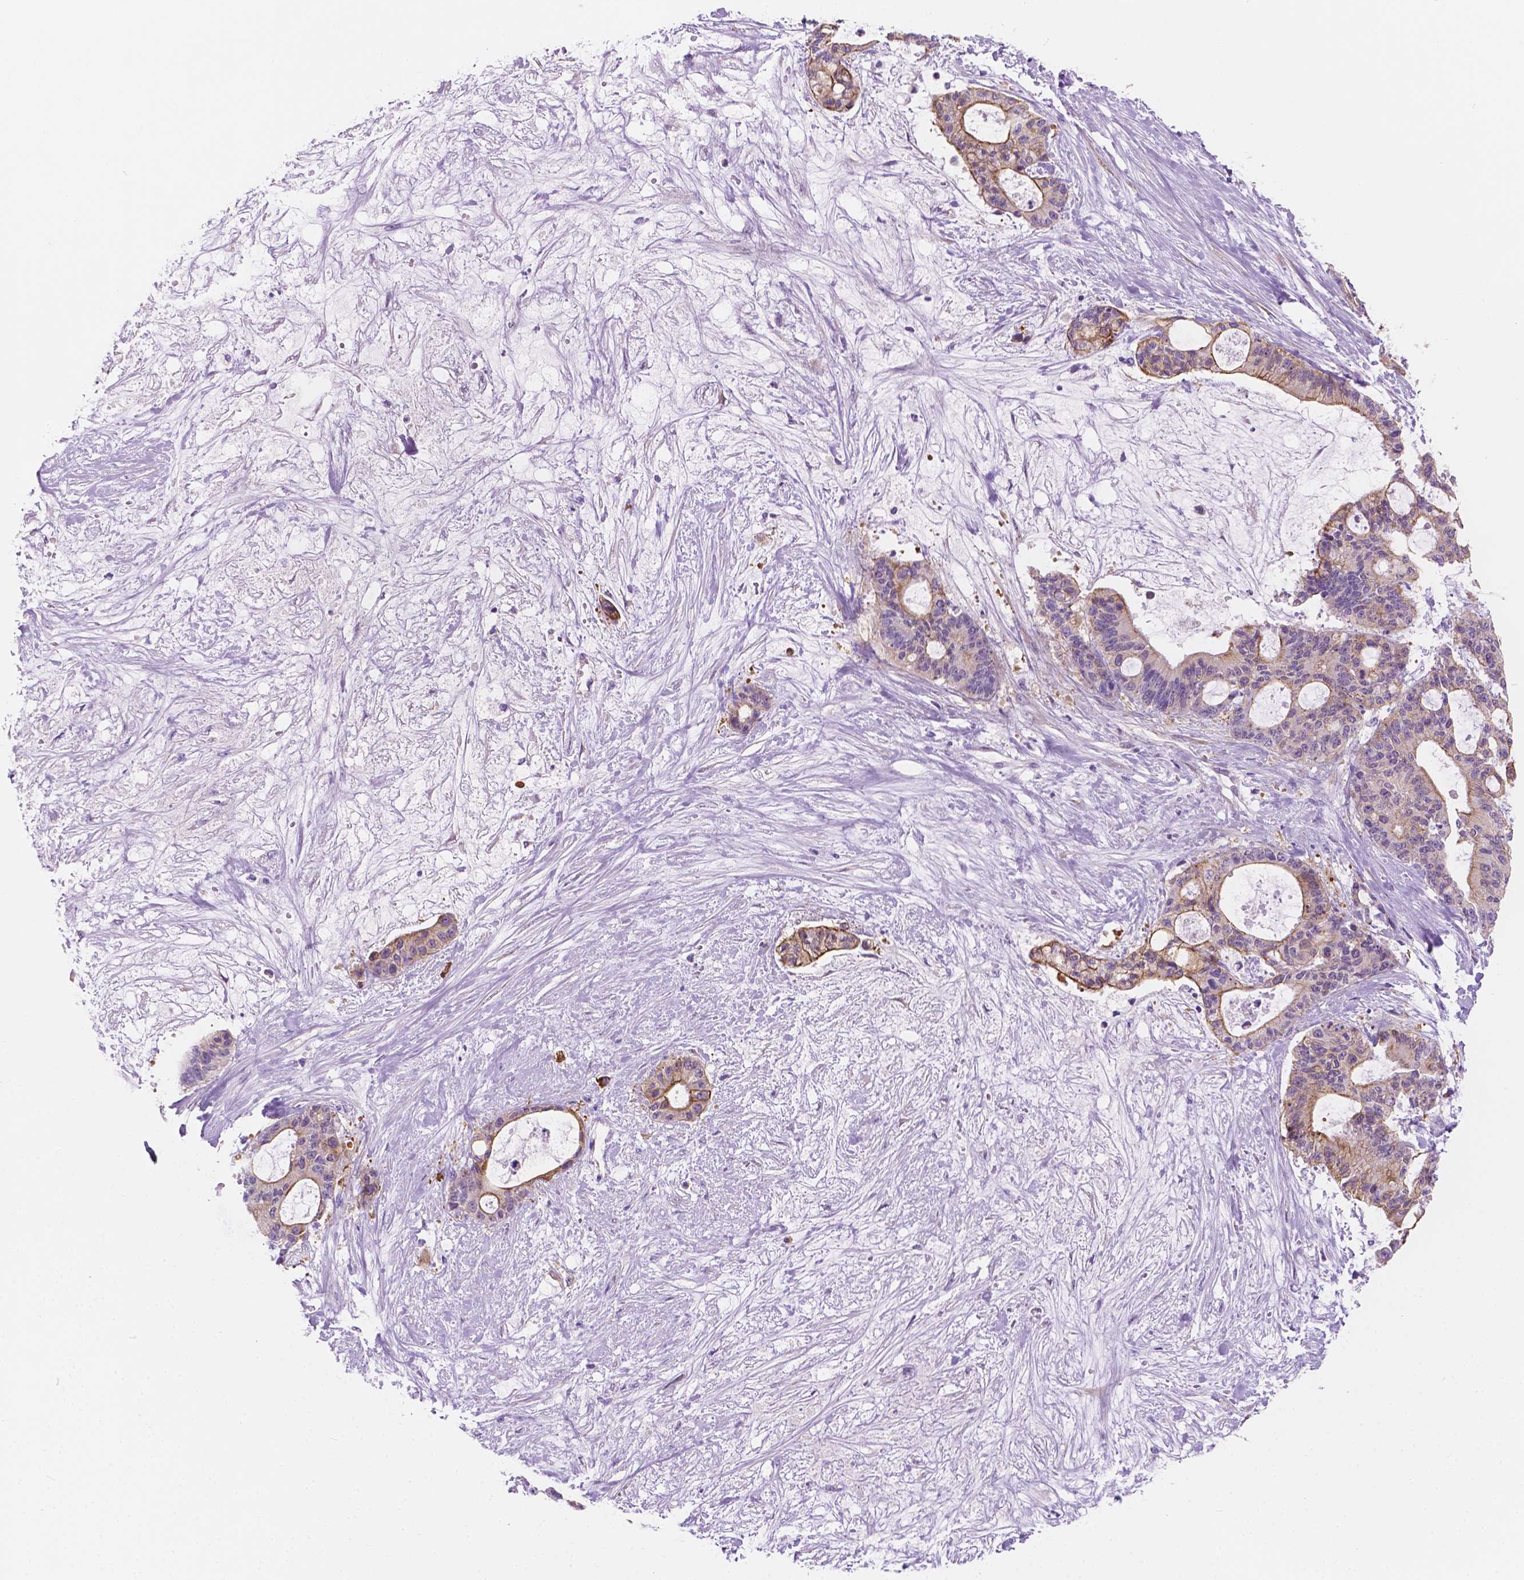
{"staining": {"intensity": "moderate", "quantity": "<25%", "location": "cytoplasmic/membranous"}, "tissue": "liver cancer", "cell_type": "Tumor cells", "image_type": "cancer", "snomed": [{"axis": "morphology", "description": "Normal tissue, NOS"}, {"axis": "morphology", "description": "Cholangiocarcinoma"}, {"axis": "topography", "description": "Liver"}, {"axis": "topography", "description": "Peripheral nerve tissue"}], "caption": "Immunohistochemical staining of liver cholangiocarcinoma reveals moderate cytoplasmic/membranous protein staining in about <25% of tumor cells.", "gene": "EPPK1", "patient": {"sex": "female", "age": 73}}